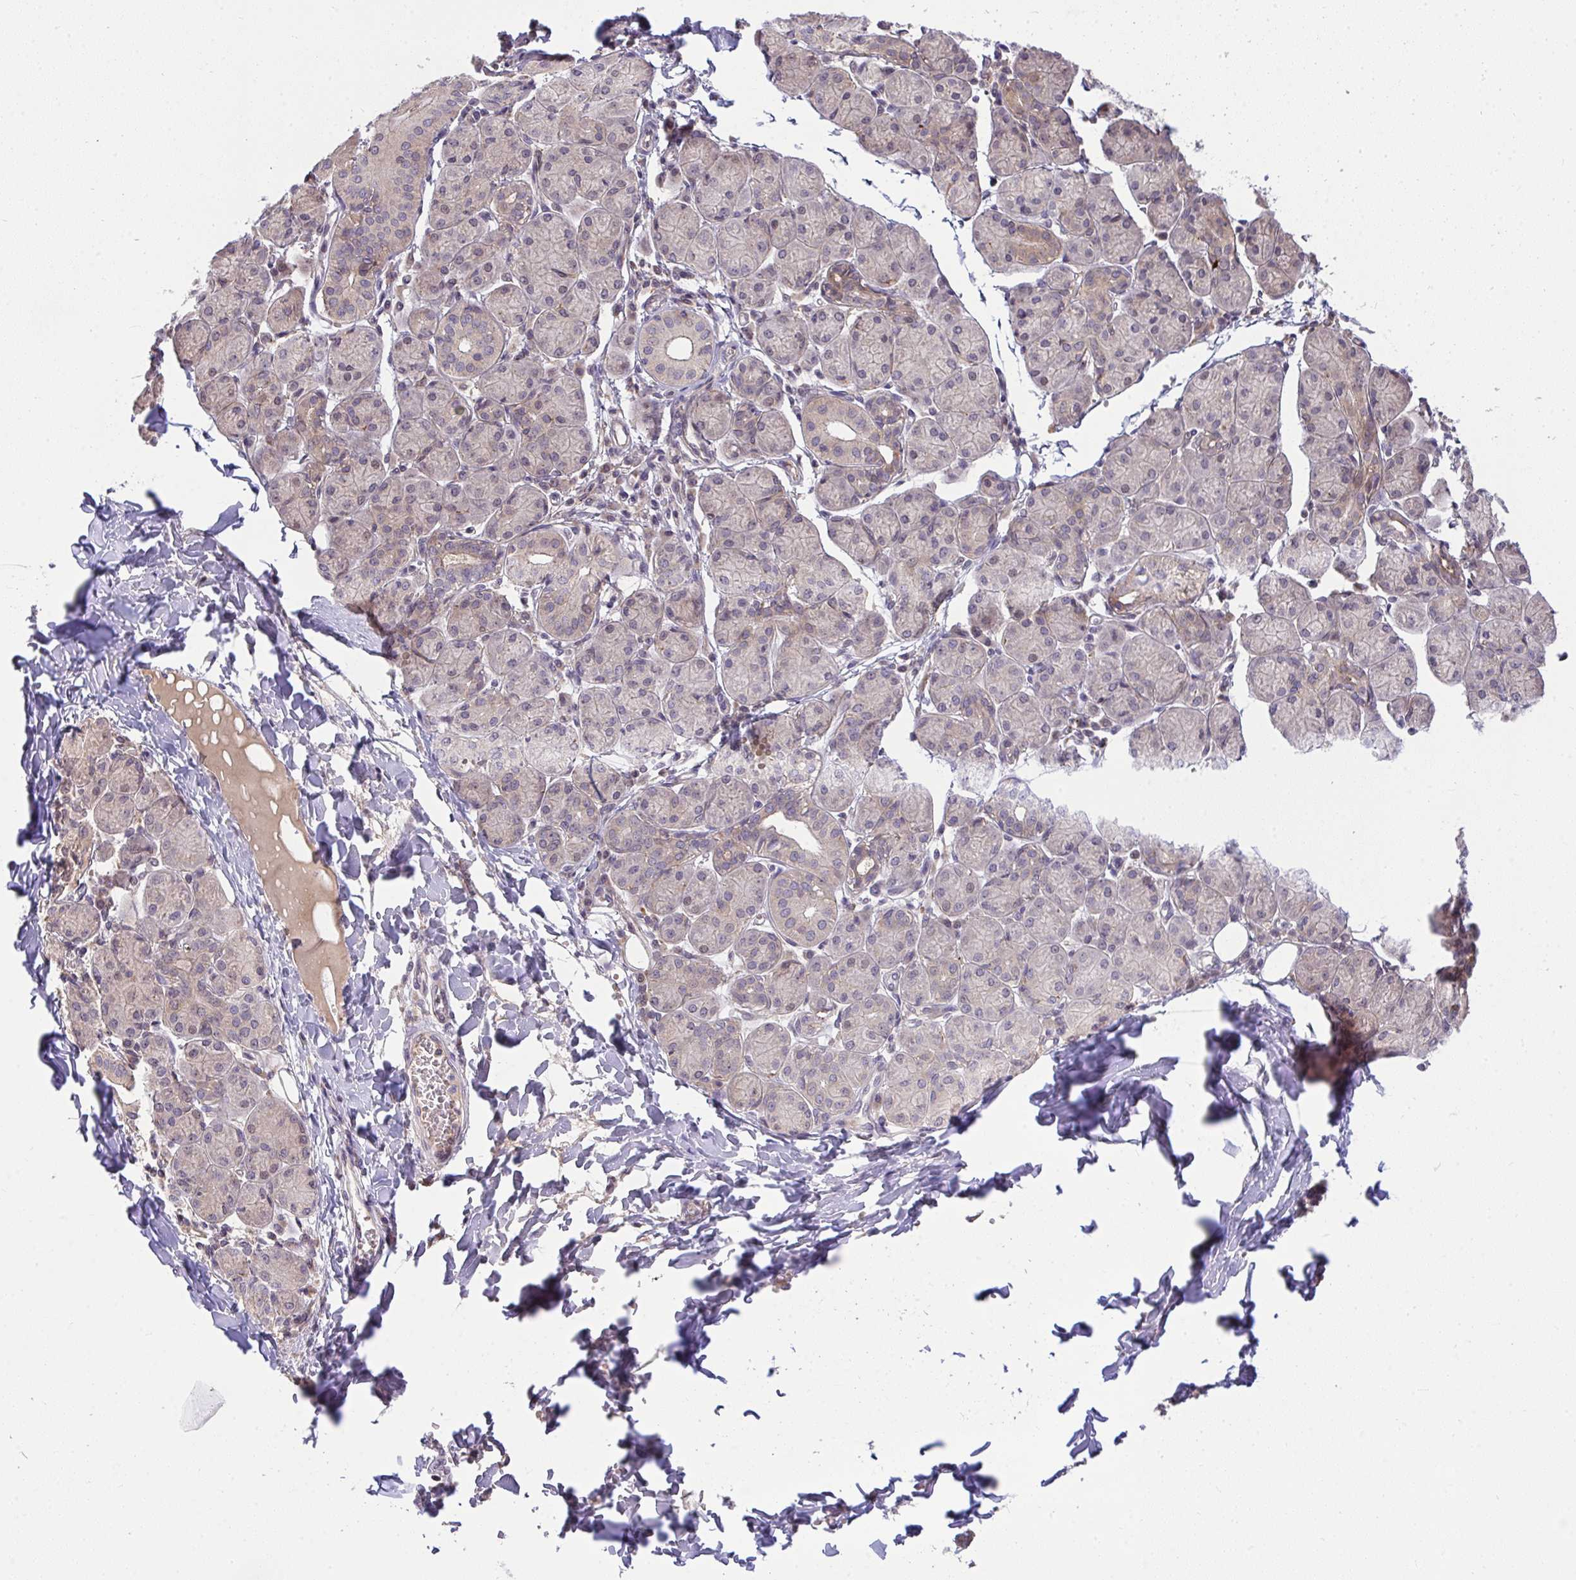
{"staining": {"intensity": "weak", "quantity": "25%-75%", "location": "cytoplasmic/membranous"}, "tissue": "salivary gland", "cell_type": "Glandular cells", "image_type": "normal", "snomed": [{"axis": "morphology", "description": "Normal tissue, NOS"}, {"axis": "morphology", "description": "Inflammation, NOS"}, {"axis": "topography", "description": "Lymph node"}, {"axis": "topography", "description": "Salivary gland"}], "caption": "Glandular cells display weak cytoplasmic/membranous expression in approximately 25%-75% of cells in unremarkable salivary gland.", "gene": "SLC9A6", "patient": {"sex": "male", "age": 3}}